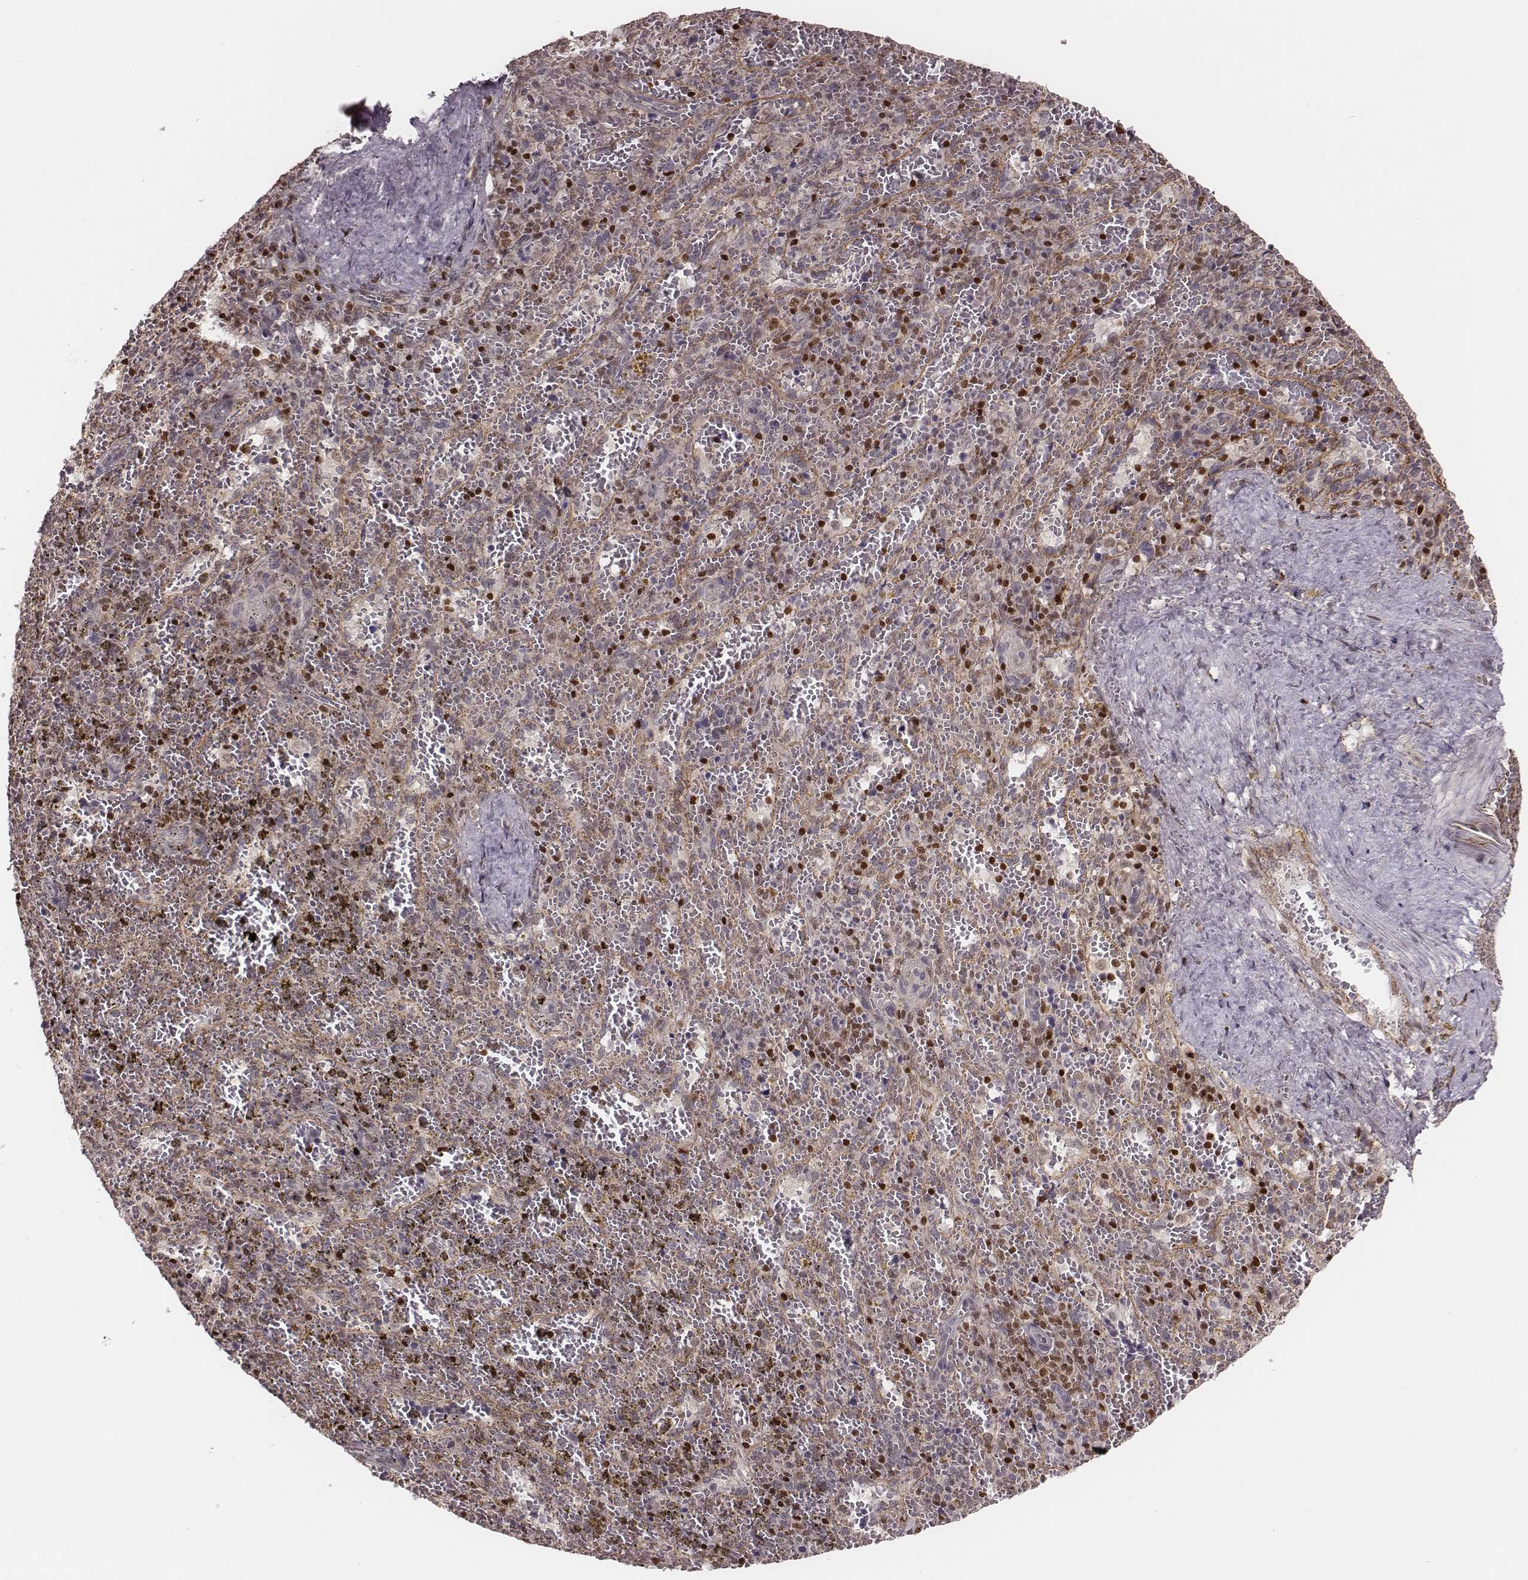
{"staining": {"intensity": "moderate", "quantity": "25%-75%", "location": "nuclear"}, "tissue": "spleen", "cell_type": "Cells in red pulp", "image_type": "normal", "snomed": [{"axis": "morphology", "description": "Normal tissue, NOS"}, {"axis": "topography", "description": "Spleen"}], "caption": "An image of spleen stained for a protein displays moderate nuclear brown staining in cells in red pulp.", "gene": "WDR59", "patient": {"sex": "female", "age": 50}}